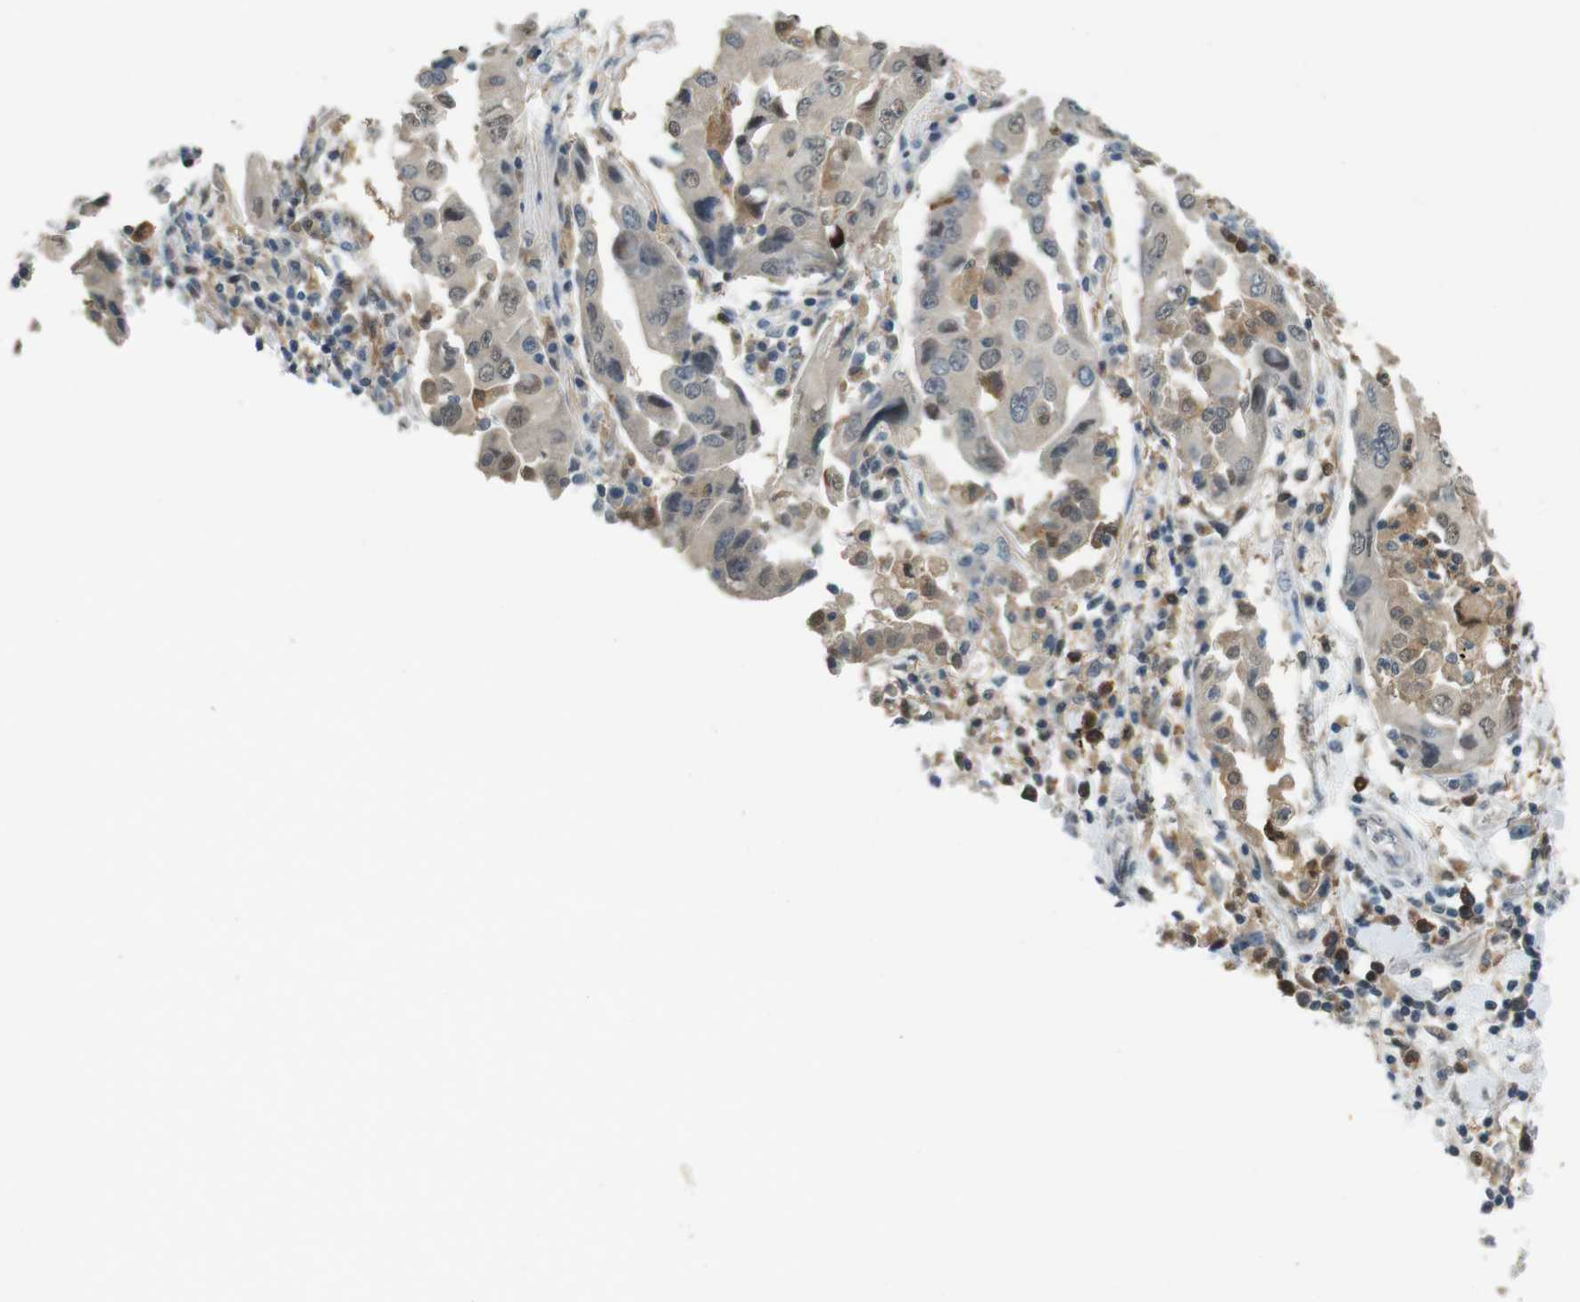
{"staining": {"intensity": "weak", "quantity": "25%-75%", "location": "cytoplasmic/membranous,nuclear"}, "tissue": "lung cancer", "cell_type": "Tumor cells", "image_type": "cancer", "snomed": [{"axis": "morphology", "description": "Adenocarcinoma, NOS"}, {"axis": "topography", "description": "Lung"}], "caption": "This micrograph reveals IHC staining of adenocarcinoma (lung), with low weak cytoplasmic/membranous and nuclear staining in about 25%-75% of tumor cells.", "gene": "CDK14", "patient": {"sex": "female", "age": 65}}